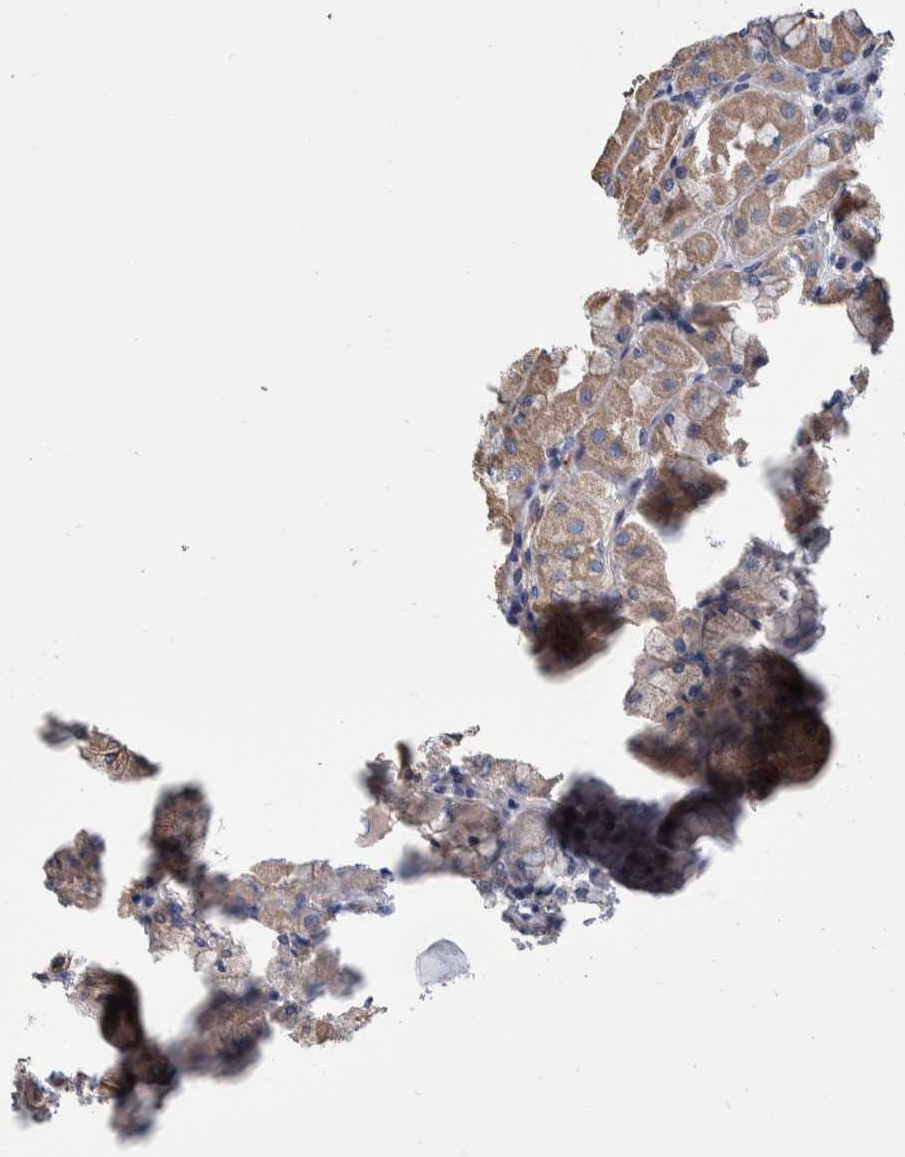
{"staining": {"intensity": "weak", "quantity": ">75%", "location": "cytoplasmic/membranous"}, "tissue": "stomach", "cell_type": "Glandular cells", "image_type": "normal", "snomed": [{"axis": "morphology", "description": "Normal tissue, NOS"}, {"axis": "topography", "description": "Stomach, upper"}], "caption": "Glandular cells display low levels of weak cytoplasmic/membranous positivity in approximately >75% of cells in benign human stomach. The staining was performed using DAB (3,3'-diaminobenzidine), with brown indicating positive protein expression. Nuclei are stained blue with hematoxylin.", "gene": "SLC45A4", "patient": {"sex": "female", "age": 56}}